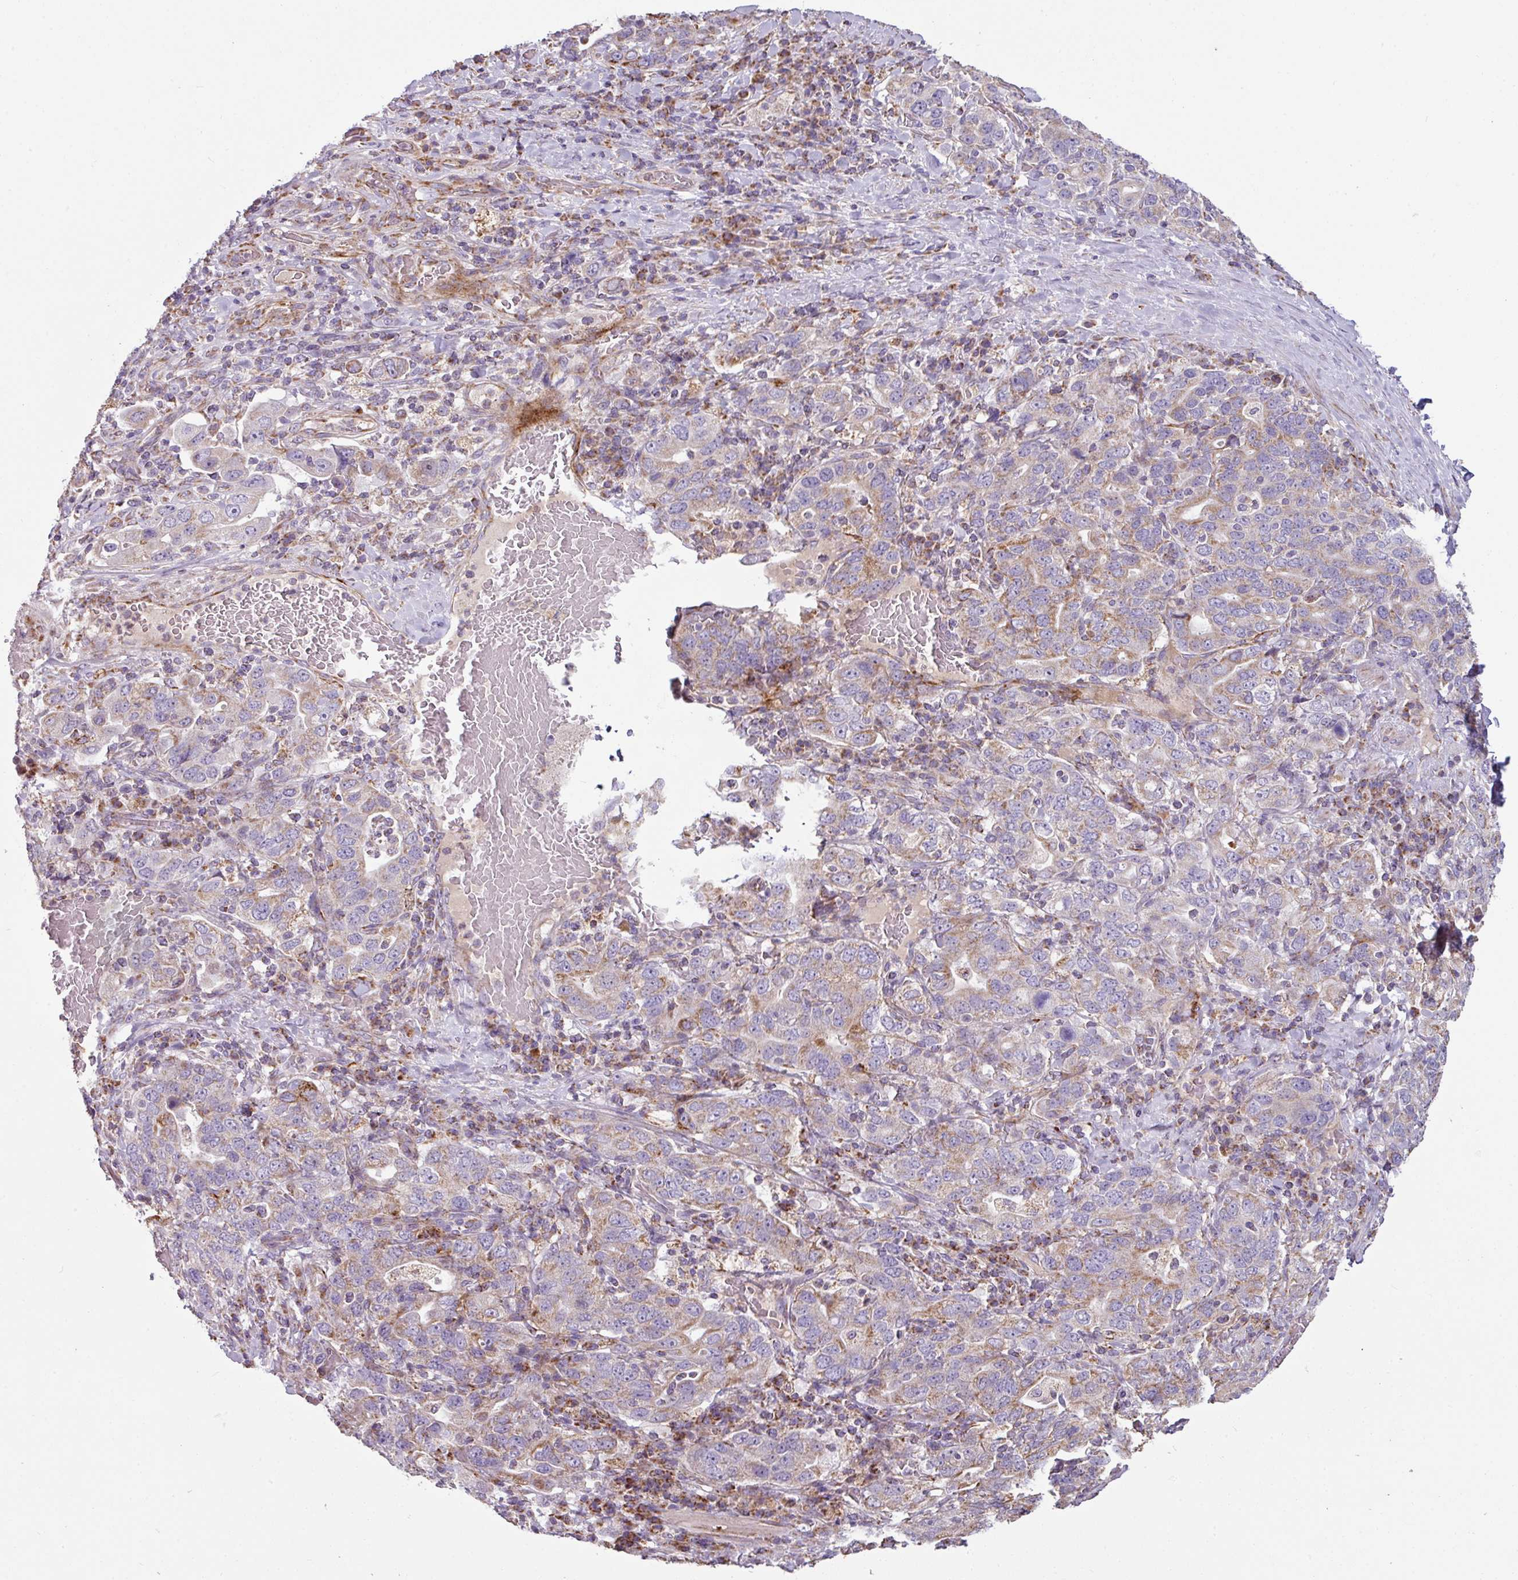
{"staining": {"intensity": "weak", "quantity": "25%-75%", "location": "cytoplasmic/membranous"}, "tissue": "stomach cancer", "cell_type": "Tumor cells", "image_type": "cancer", "snomed": [{"axis": "morphology", "description": "Adenocarcinoma, NOS"}, {"axis": "topography", "description": "Stomach, upper"}, {"axis": "topography", "description": "Stomach"}], "caption": "Brown immunohistochemical staining in human stomach cancer reveals weak cytoplasmic/membranous expression in approximately 25%-75% of tumor cells.", "gene": "SQOR", "patient": {"sex": "male", "age": 62}}